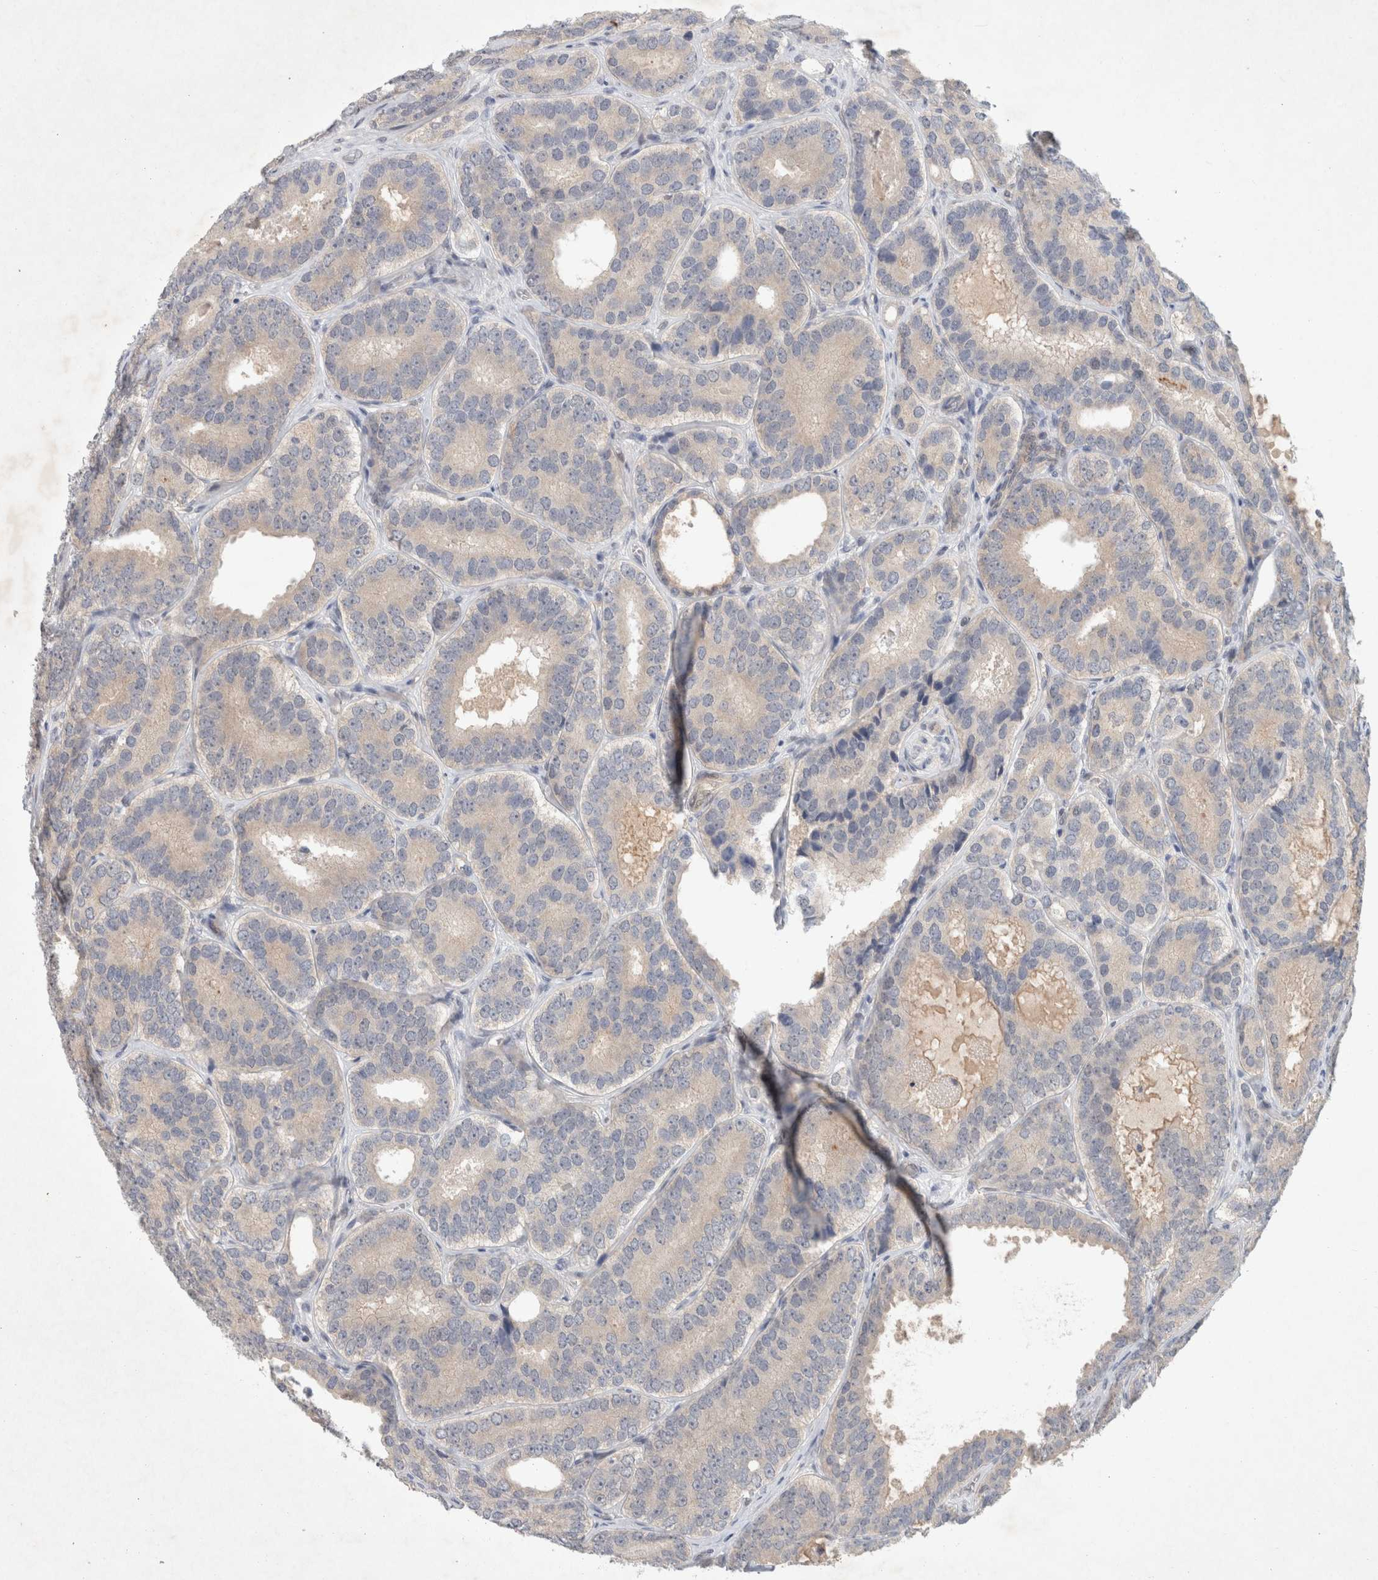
{"staining": {"intensity": "negative", "quantity": "none", "location": "none"}, "tissue": "prostate cancer", "cell_type": "Tumor cells", "image_type": "cancer", "snomed": [{"axis": "morphology", "description": "Adenocarcinoma, High grade"}, {"axis": "topography", "description": "Prostate"}], "caption": "Tumor cells are negative for protein expression in human high-grade adenocarcinoma (prostate). (DAB (3,3'-diaminobenzidine) immunohistochemistry visualized using brightfield microscopy, high magnification).", "gene": "RASAL2", "patient": {"sex": "male", "age": 56}}